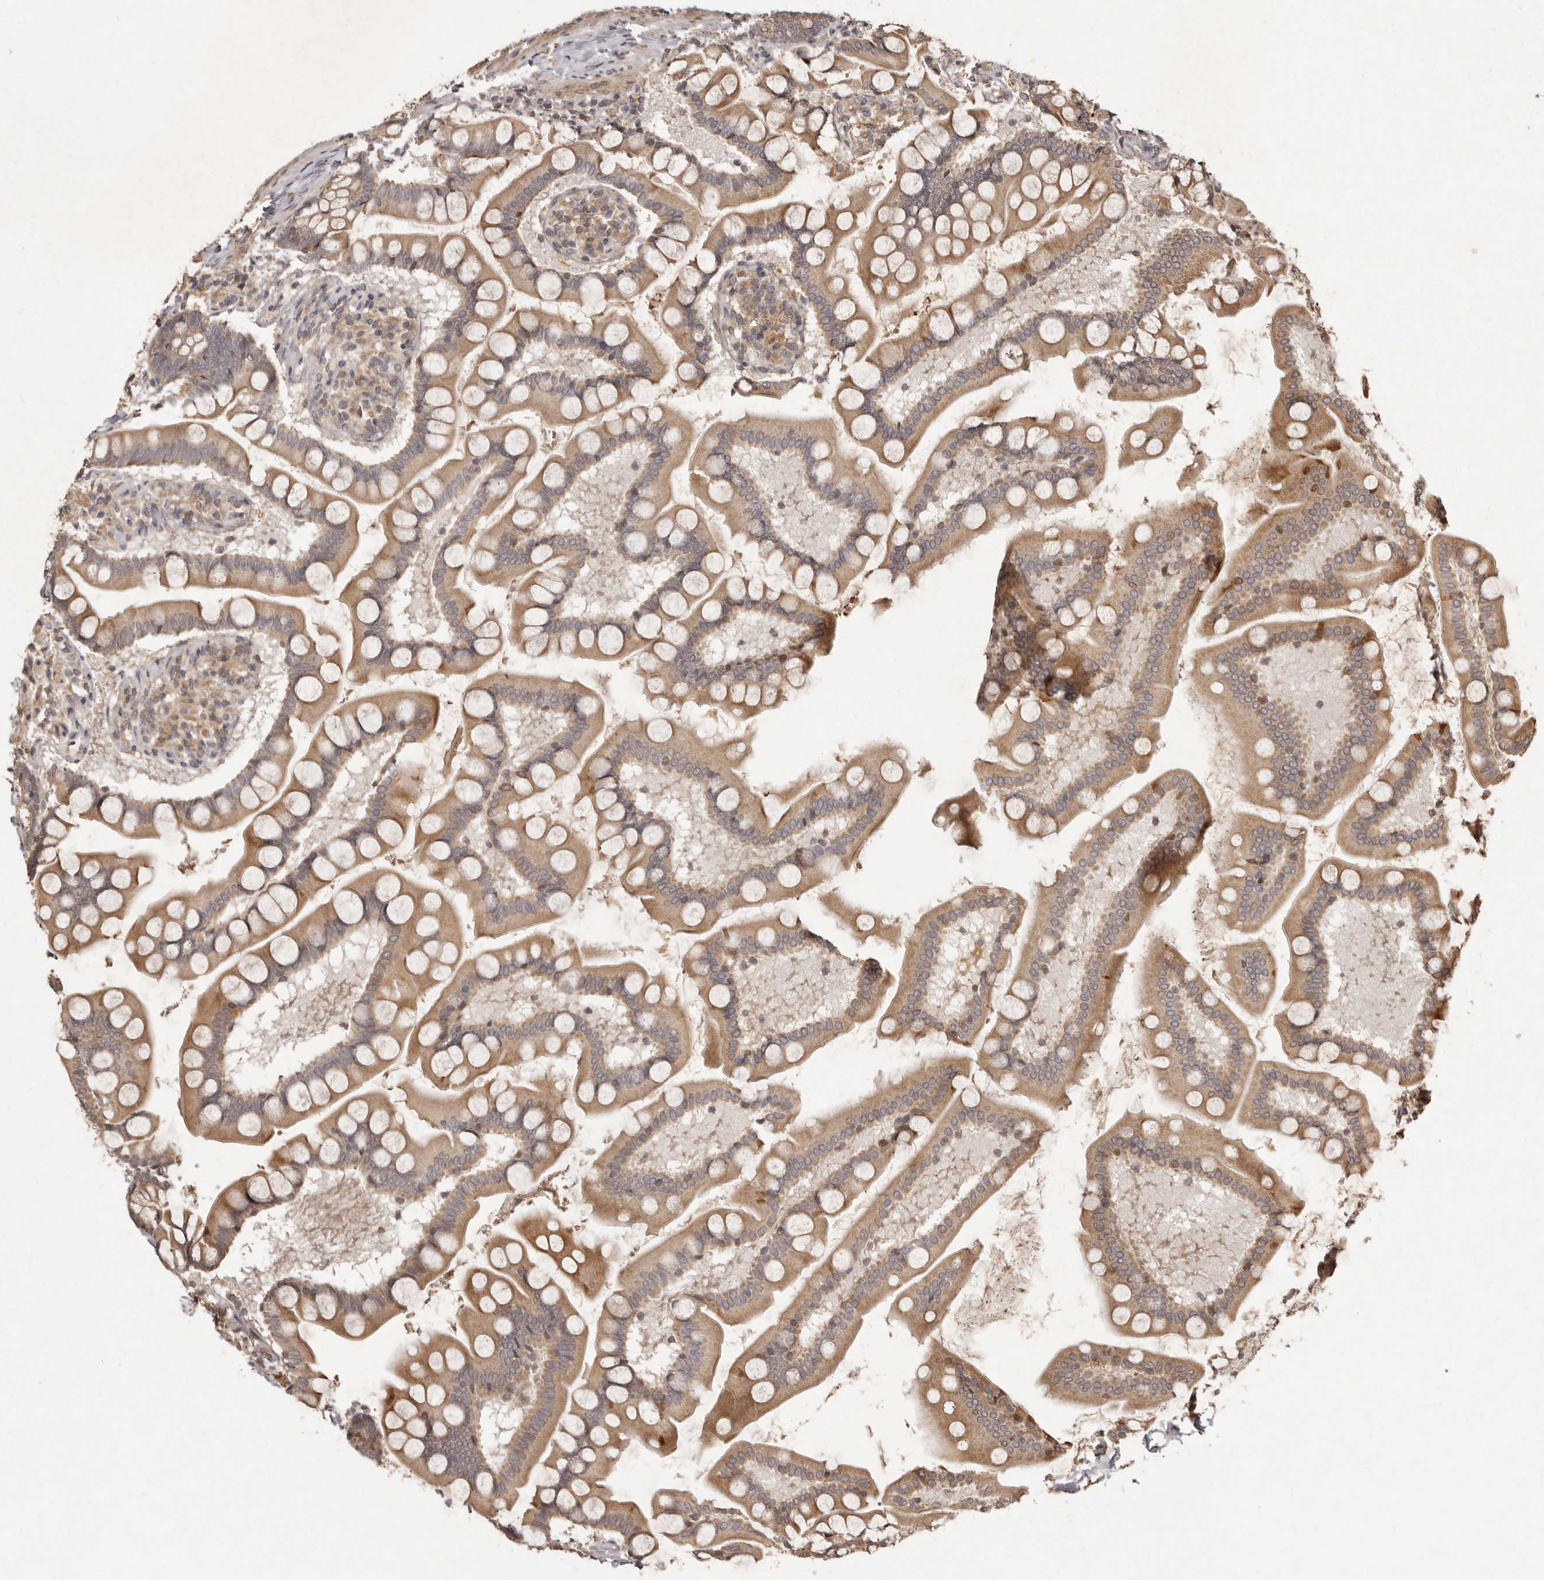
{"staining": {"intensity": "weak", "quantity": ">75%", "location": "cytoplasmic/membranous"}, "tissue": "small intestine", "cell_type": "Glandular cells", "image_type": "normal", "snomed": [{"axis": "morphology", "description": "Normal tissue, NOS"}, {"axis": "topography", "description": "Small intestine"}], "caption": "An IHC photomicrograph of normal tissue is shown. Protein staining in brown labels weak cytoplasmic/membranous positivity in small intestine within glandular cells.", "gene": "SEMA3A", "patient": {"sex": "male", "age": 41}}